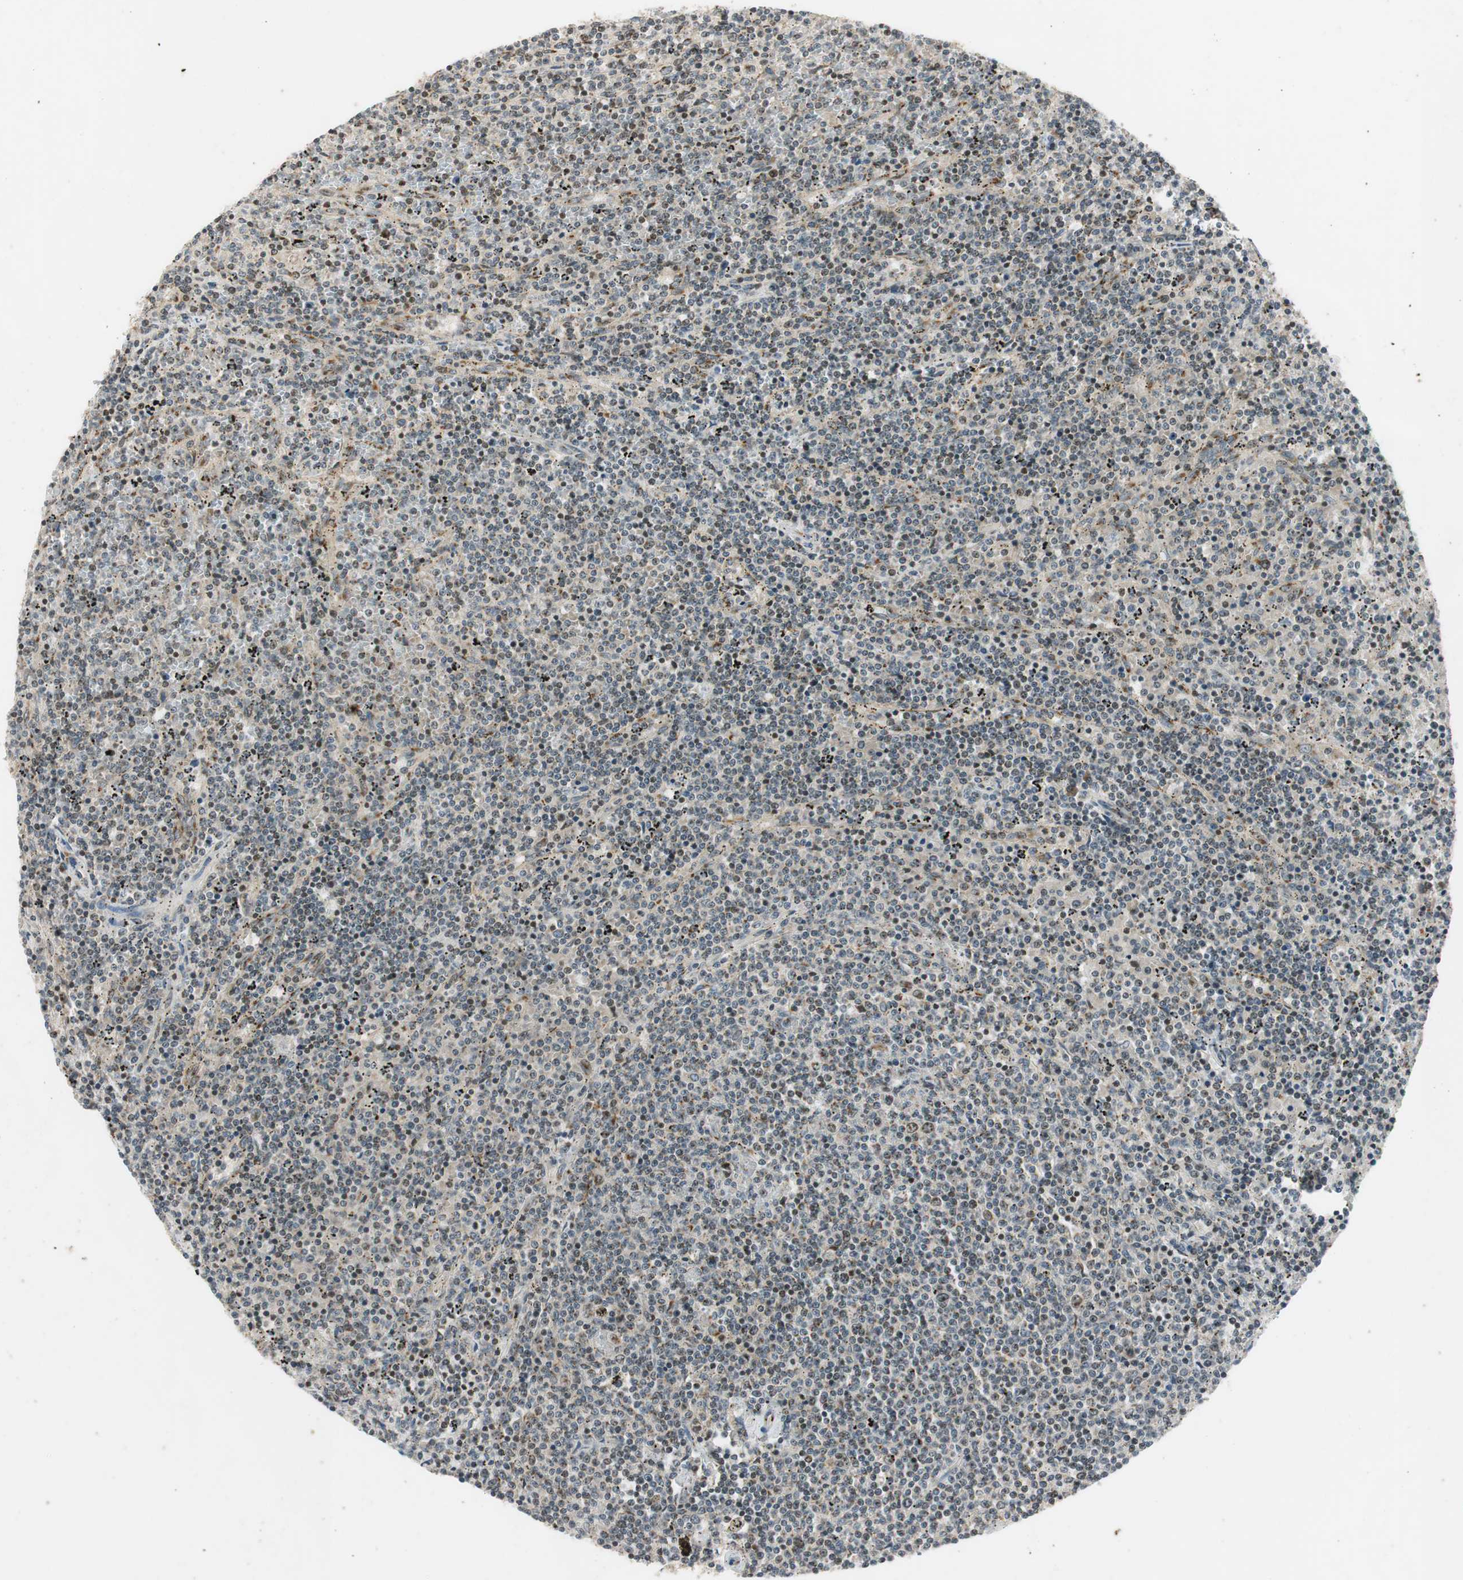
{"staining": {"intensity": "weak", "quantity": "<25%", "location": "cytoplasmic/membranous"}, "tissue": "lymphoma", "cell_type": "Tumor cells", "image_type": "cancer", "snomed": [{"axis": "morphology", "description": "Malignant lymphoma, non-Hodgkin's type, Low grade"}, {"axis": "topography", "description": "Spleen"}], "caption": "A micrograph of malignant lymphoma, non-Hodgkin's type (low-grade) stained for a protein shows no brown staining in tumor cells. (Brightfield microscopy of DAB (3,3'-diaminobenzidine) immunohistochemistry (IHC) at high magnification).", "gene": "NEO1", "patient": {"sex": "female", "age": 50}}